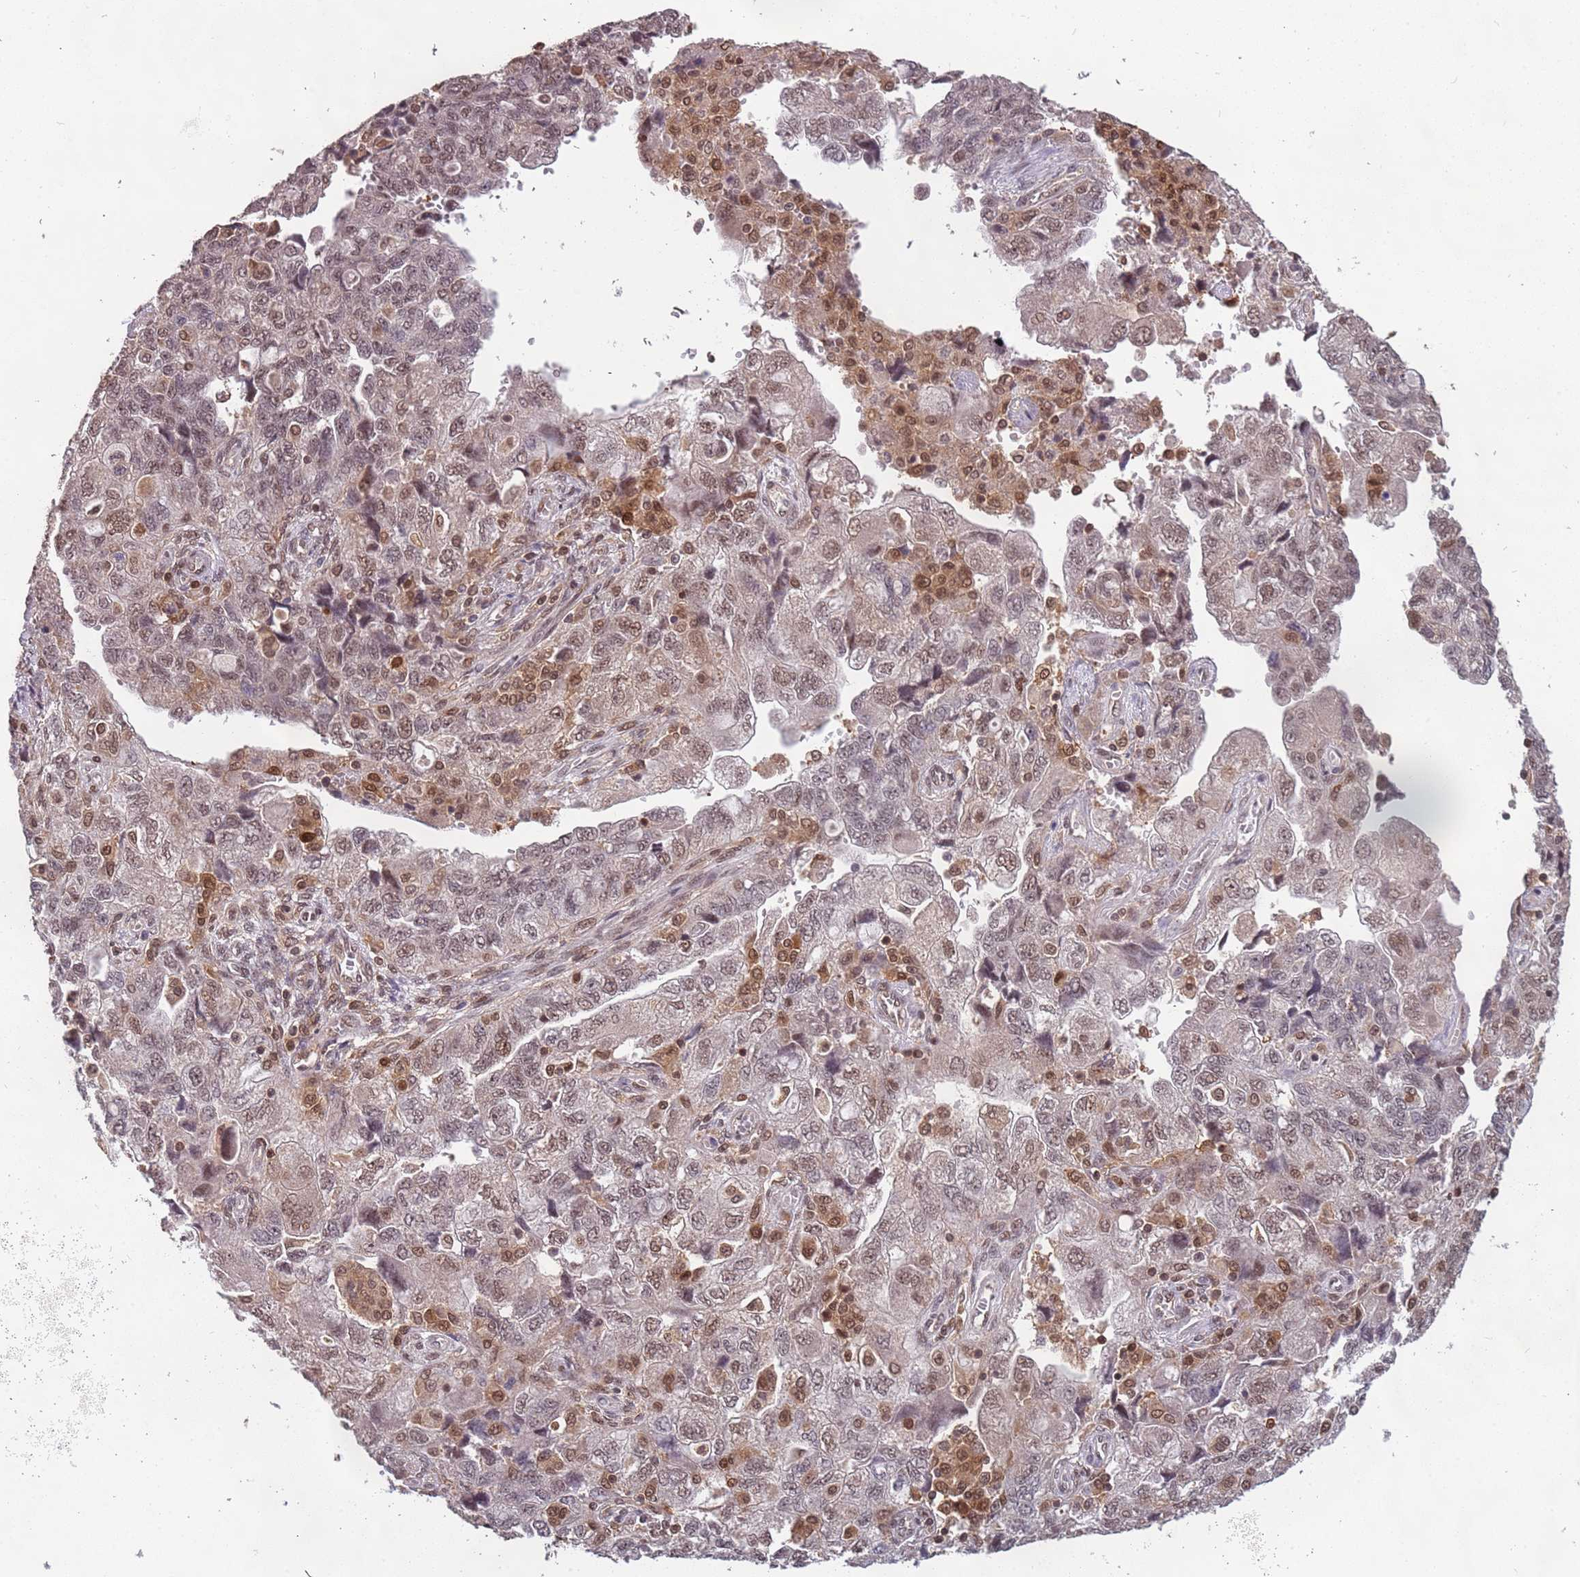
{"staining": {"intensity": "moderate", "quantity": ">75%", "location": "nuclear"}, "tissue": "ovarian cancer", "cell_type": "Tumor cells", "image_type": "cancer", "snomed": [{"axis": "morphology", "description": "Carcinoma, NOS"}, {"axis": "morphology", "description": "Cystadenocarcinoma, serous, NOS"}, {"axis": "topography", "description": "Ovary"}], "caption": "Serous cystadenocarcinoma (ovarian) stained for a protein shows moderate nuclear positivity in tumor cells. The staining was performed using DAB (3,3'-diaminobenzidine) to visualize the protein expression in brown, while the nuclei were stained in blue with hematoxylin (Magnification: 20x).", "gene": "GBP2", "patient": {"sex": "female", "age": 69}}